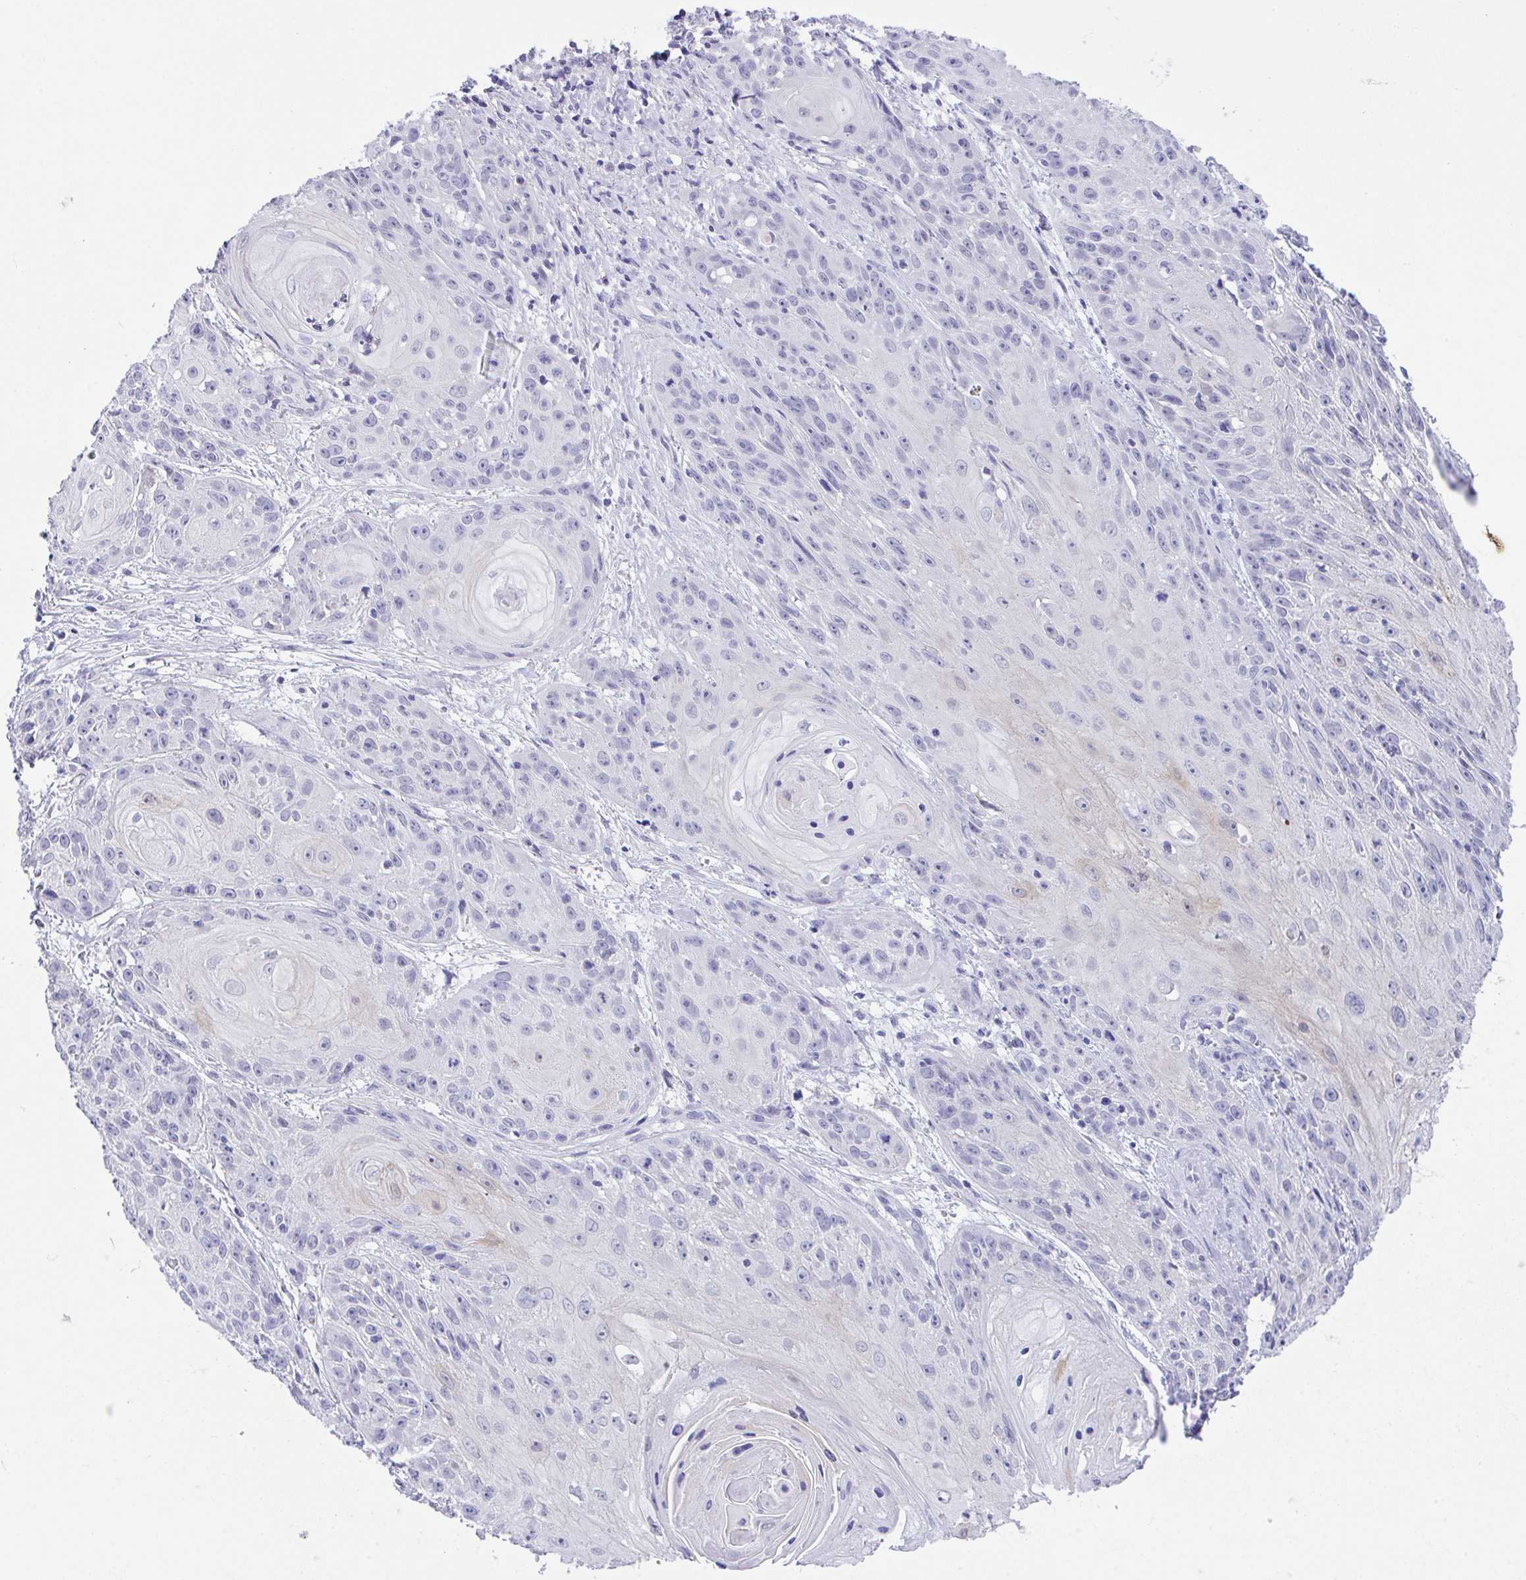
{"staining": {"intensity": "negative", "quantity": "none", "location": "none"}, "tissue": "skin cancer", "cell_type": "Tumor cells", "image_type": "cancer", "snomed": [{"axis": "morphology", "description": "Squamous cell carcinoma, NOS"}, {"axis": "topography", "description": "Skin"}, {"axis": "topography", "description": "Vulva"}], "caption": "High power microscopy image of an immunohistochemistry micrograph of squamous cell carcinoma (skin), revealing no significant expression in tumor cells.", "gene": "HOXB4", "patient": {"sex": "female", "age": 76}}